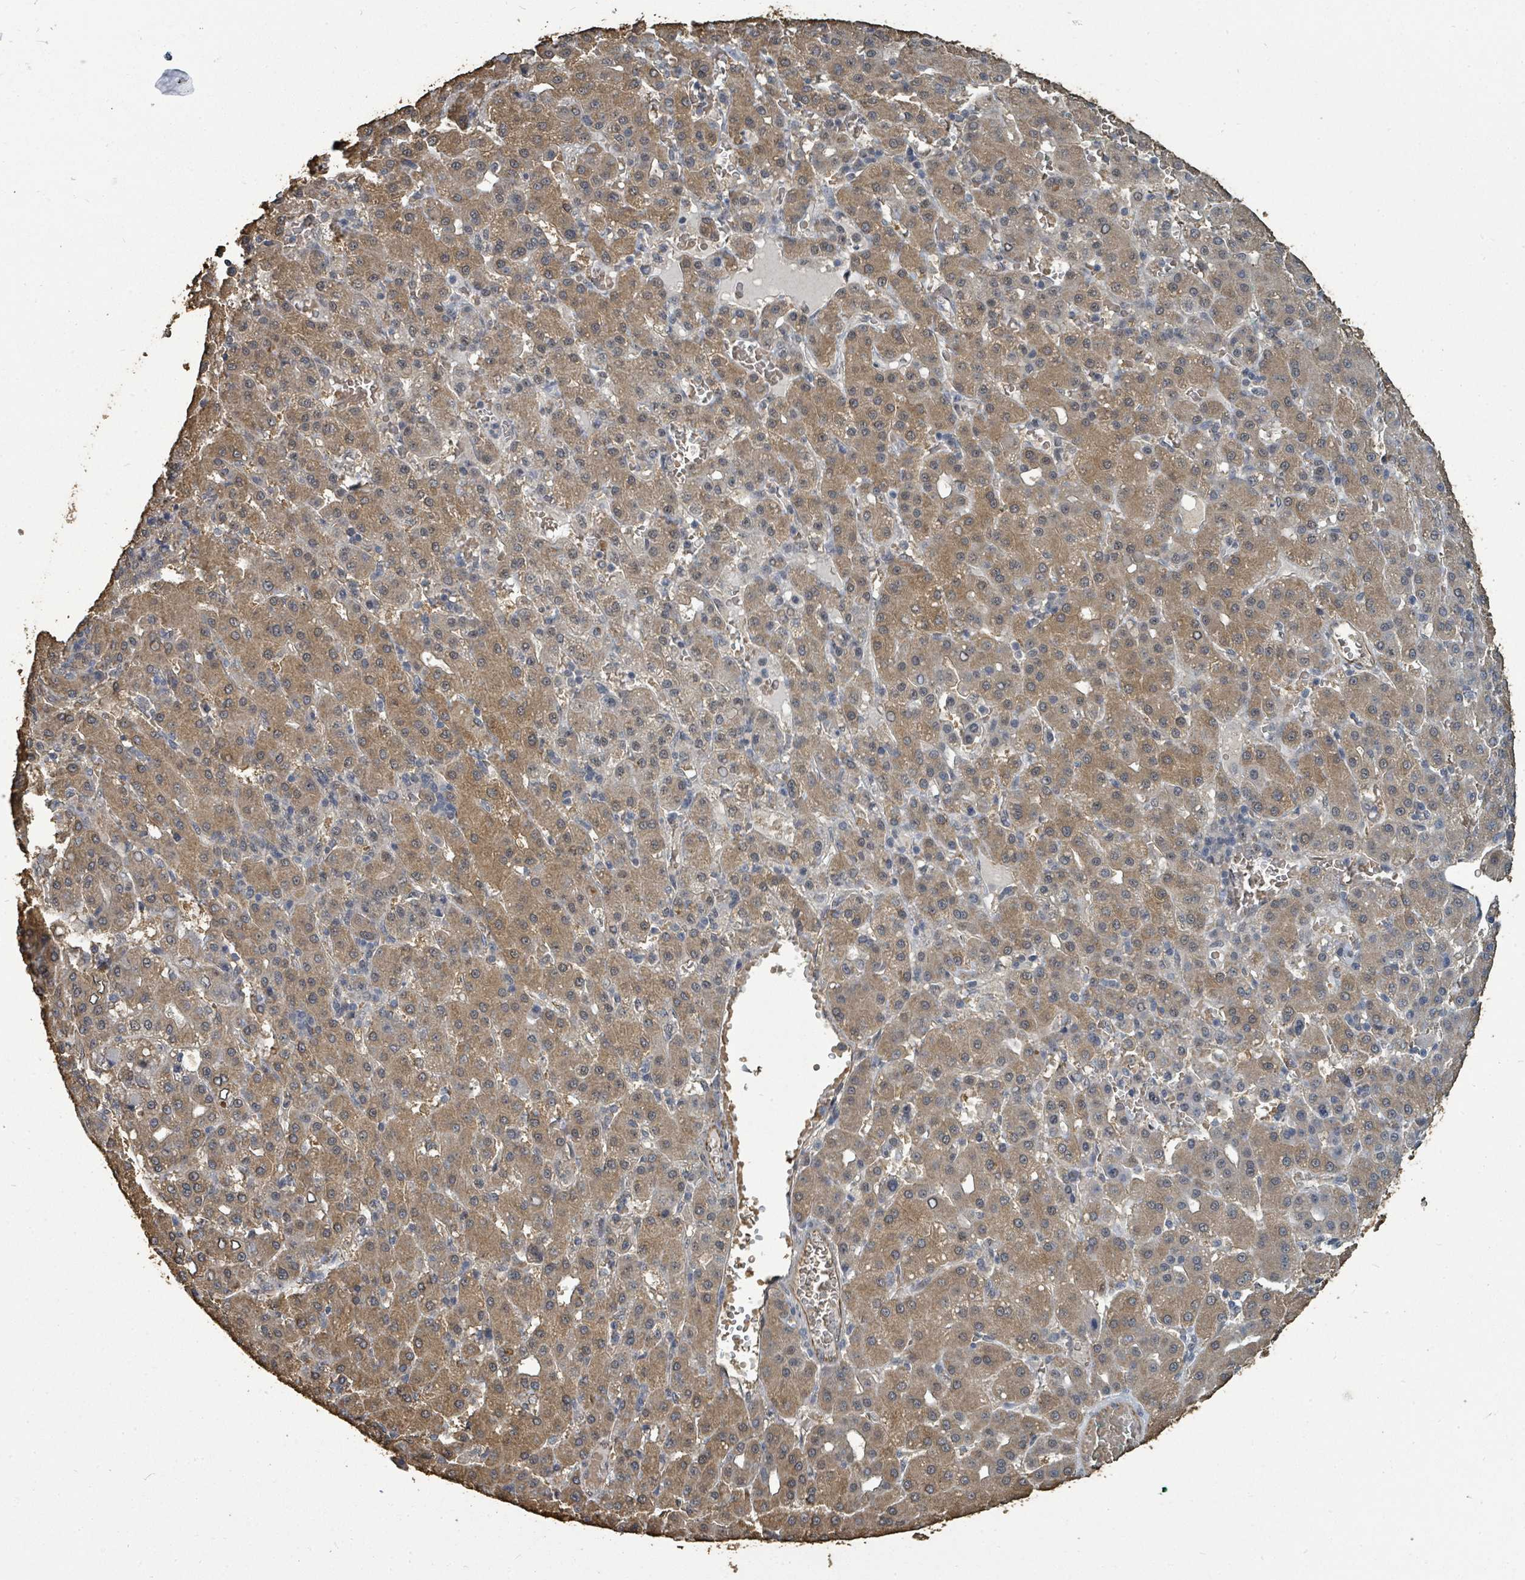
{"staining": {"intensity": "moderate", "quantity": ">75%", "location": "cytoplasmic/membranous"}, "tissue": "liver cancer", "cell_type": "Tumor cells", "image_type": "cancer", "snomed": [{"axis": "morphology", "description": "Carcinoma, Hepatocellular, NOS"}, {"axis": "topography", "description": "Liver"}], "caption": "Liver cancer stained with DAB IHC reveals medium levels of moderate cytoplasmic/membranous staining in about >75% of tumor cells.", "gene": "C6orf52", "patient": {"sex": "male", "age": 65}}